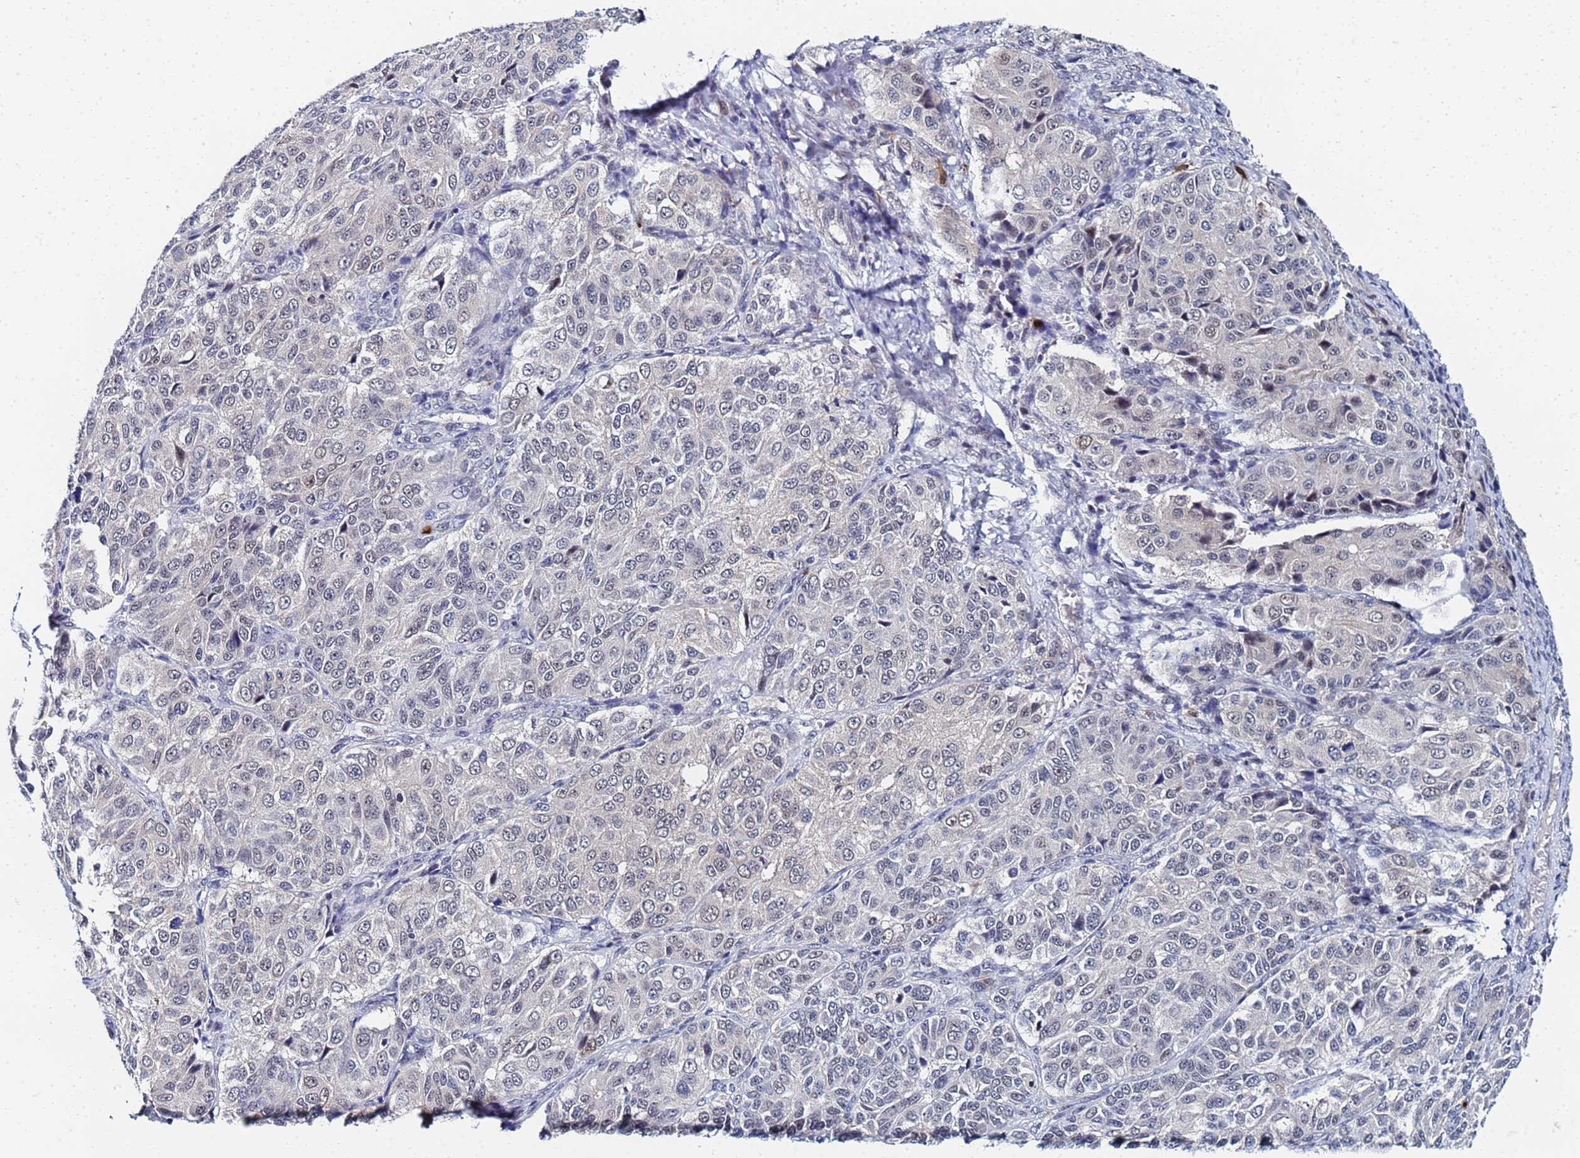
{"staining": {"intensity": "weak", "quantity": "<25%", "location": "nuclear"}, "tissue": "ovarian cancer", "cell_type": "Tumor cells", "image_type": "cancer", "snomed": [{"axis": "morphology", "description": "Carcinoma, endometroid"}, {"axis": "topography", "description": "Ovary"}], "caption": "Protein analysis of ovarian cancer (endometroid carcinoma) reveals no significant expression in tumor cells.", "gene": "MTCL1", "patient": {"sex": "female", "age": 51}}